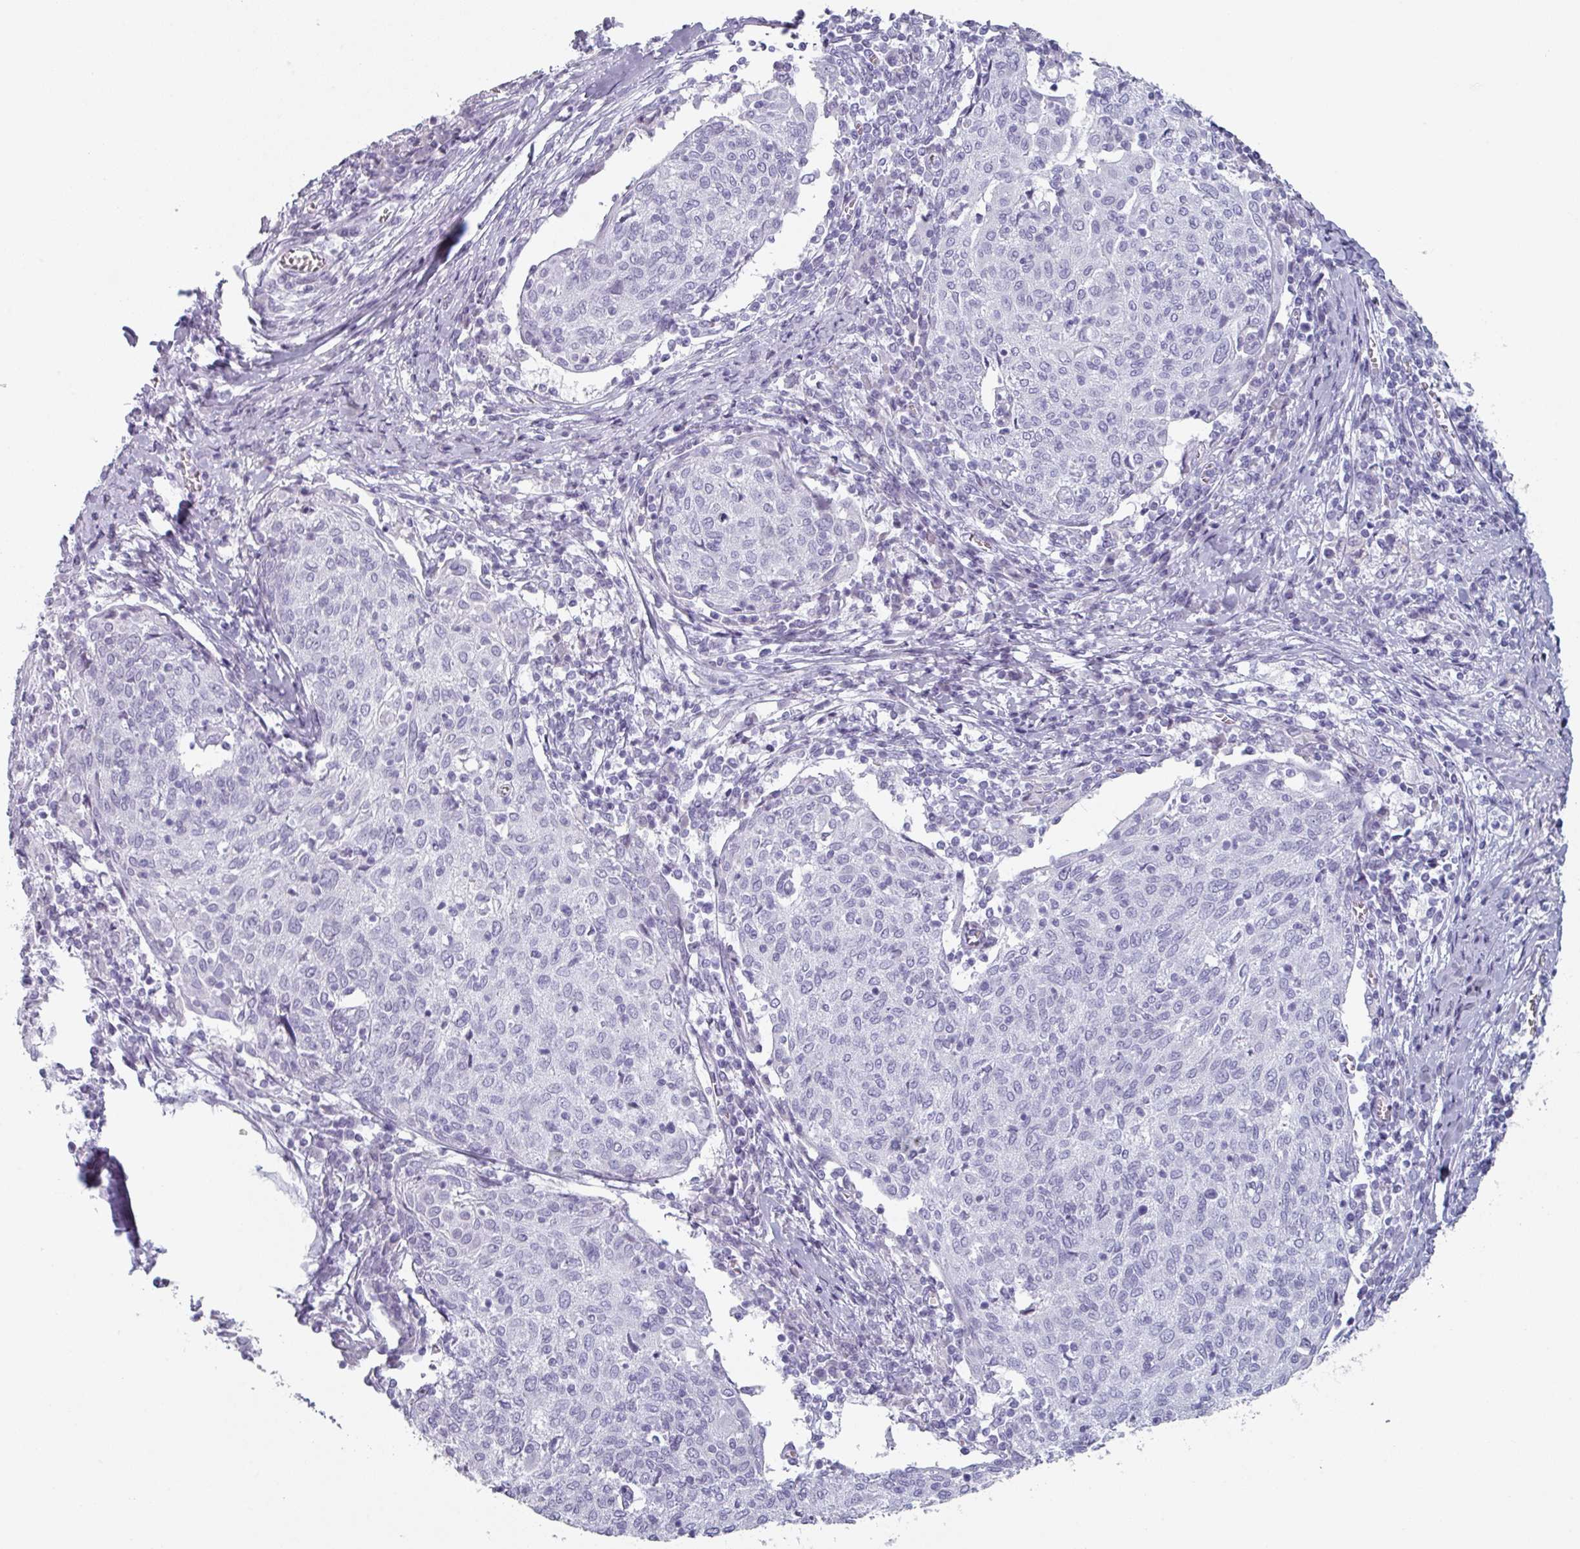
{"staining": {"intensity": "negative", "quantity": "none", "location": "none"}, "tissue": "cervical cancer", "cell_type": "Tumor cells", "image_type": "cancer", "snomed": [{"axis": "morphology", "description": "Squamous cell carcinoma, NOS"}, {"axis": "topography", "description": "Cervix"}], "caption": "DAB (3,3'-diaminobenzidine) immunohistochemical staining of cervical squamous cell carcinoma demonstrates no significant staining in tumor cells.", "gene": "SLC35G2", "patient": {"sex": "female", "age": 52}}